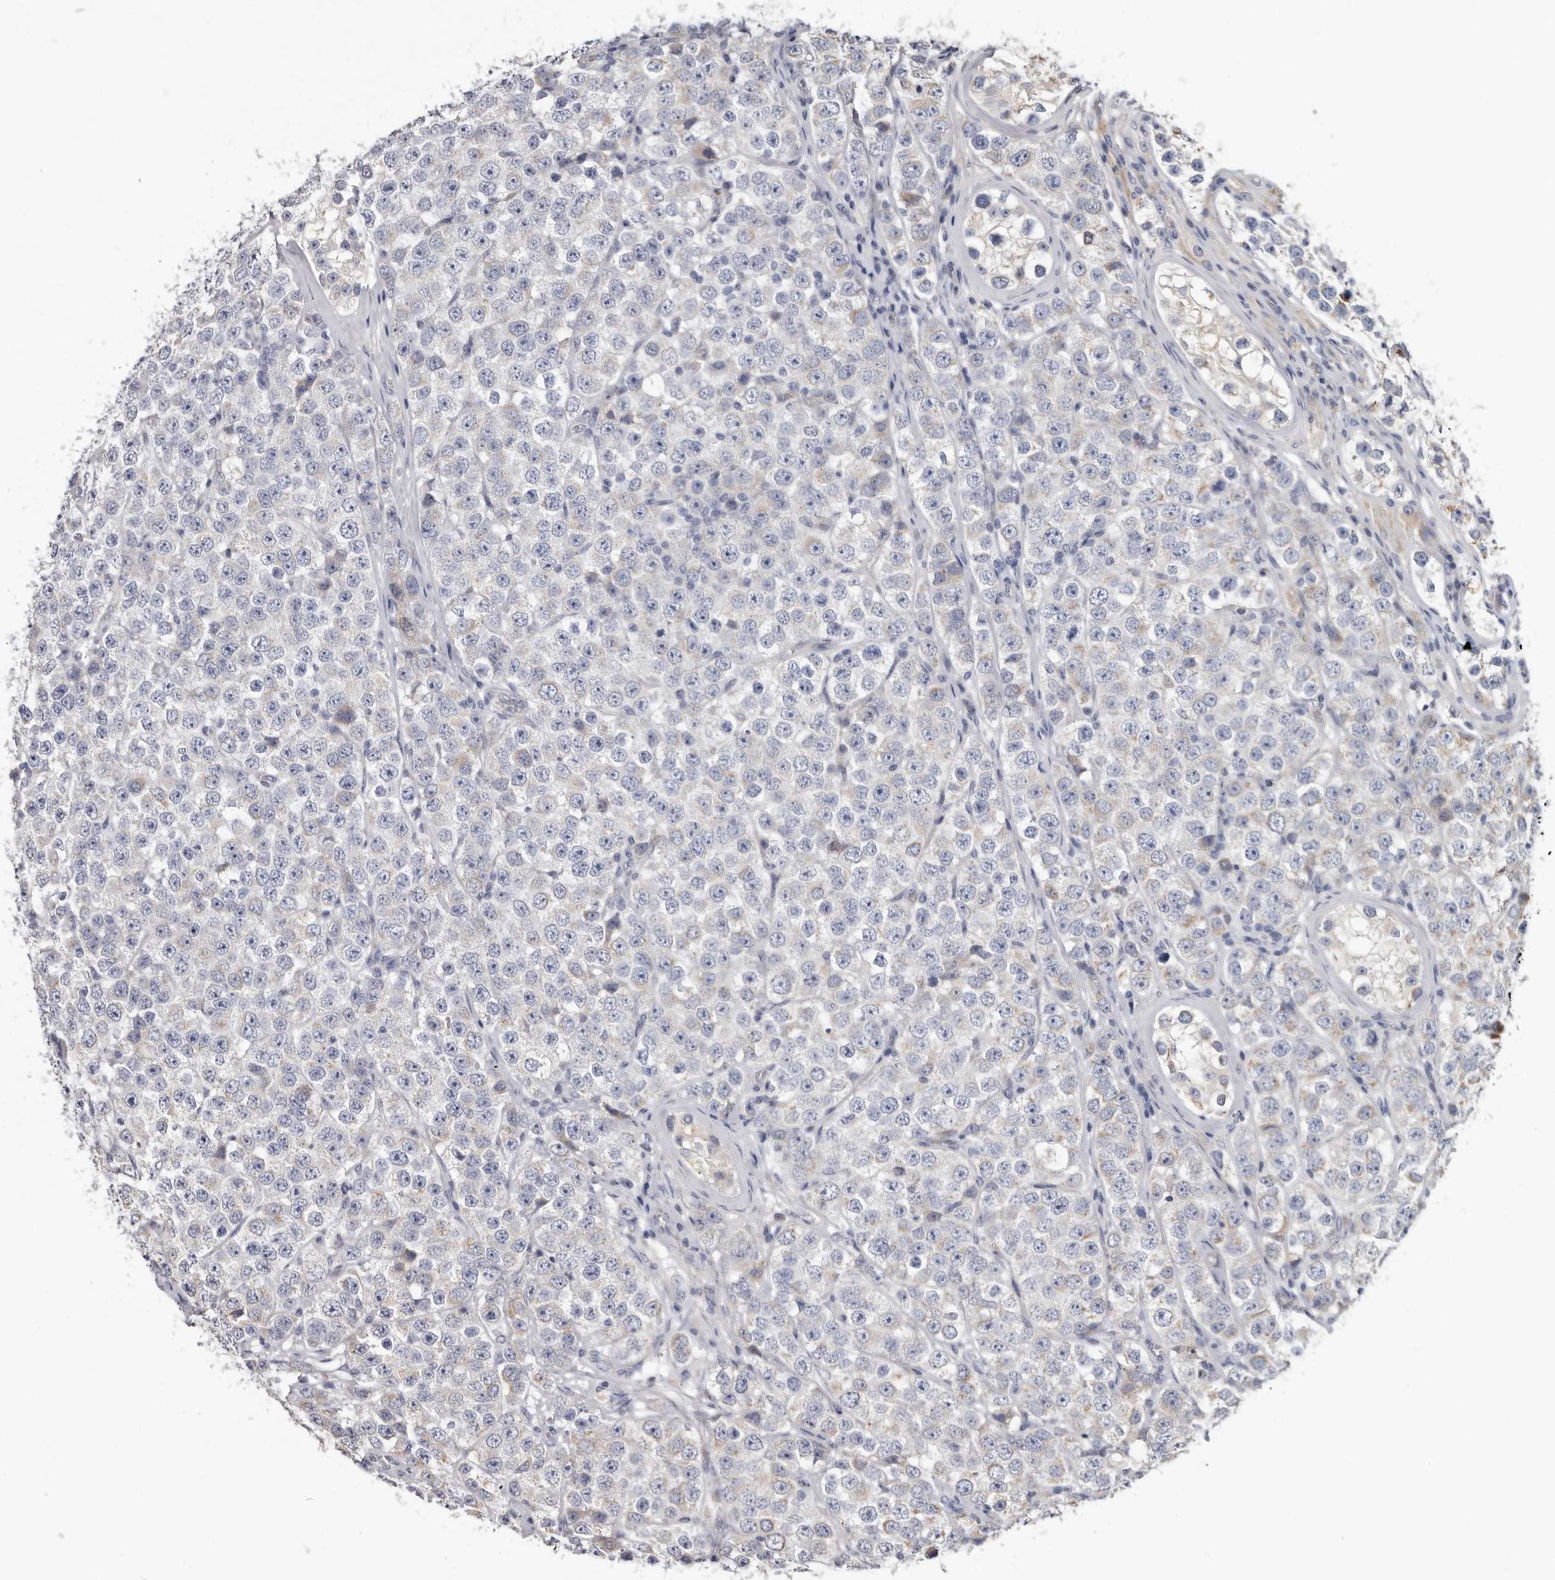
{"staining": {"intensity": "negative", "quantity": "none", "location": "none"}, "tissue": "testis cancer", "cell_type": "Tumor cells", "image_type": "cancer", "snomed": [{"axis": "morphology", "description": "Seminoma, NOS"}, {"axis": "topography", "description": "Testis"}], "caption": "This is an immunohistochemistry (IHC) histopathology image of seminoma (testis). There is no positivity in tumor cells.", "gene": "ASIC5", "patient": {"sex": "male", "age": 28}}